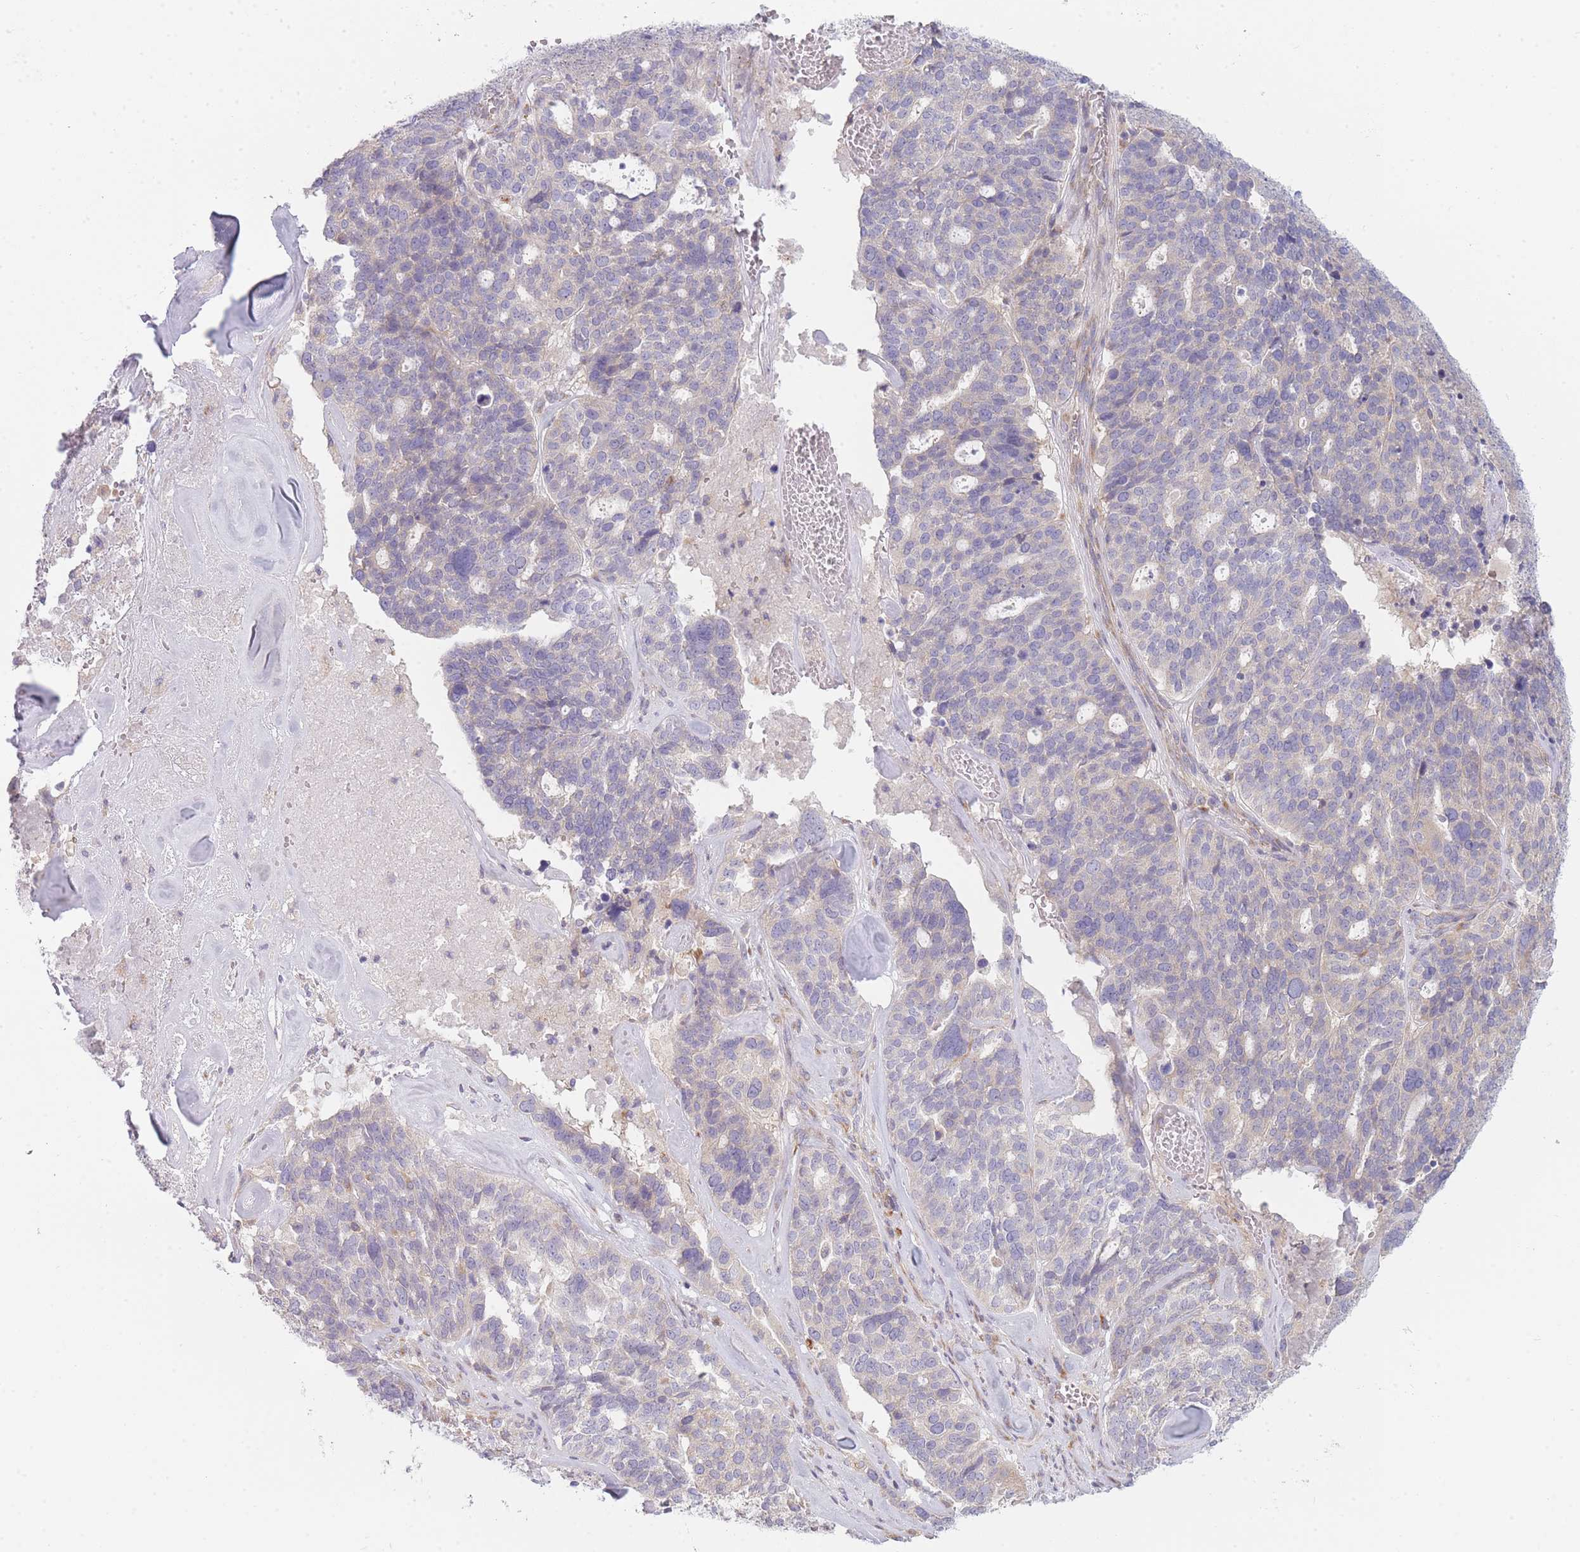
{"staining": {"intensity": "negative", "quantity": "none", "location": "none"}, "tissue": "ovarian cancer", "cell_type": "Tumor cells", "image_type": "cancer", "snomed": [{"axis": "morphology", "description": "Cystadenocarcinoma, serous, NOS"}, {"axis": "topography", "description": "Ovary"}], "caption": "Ovarian cancer was stained to show a protein in brown. There is no significant positivity in tumor cells.", "gene": "OR5L2", "patient": {"sex": "female", "age": 59}}